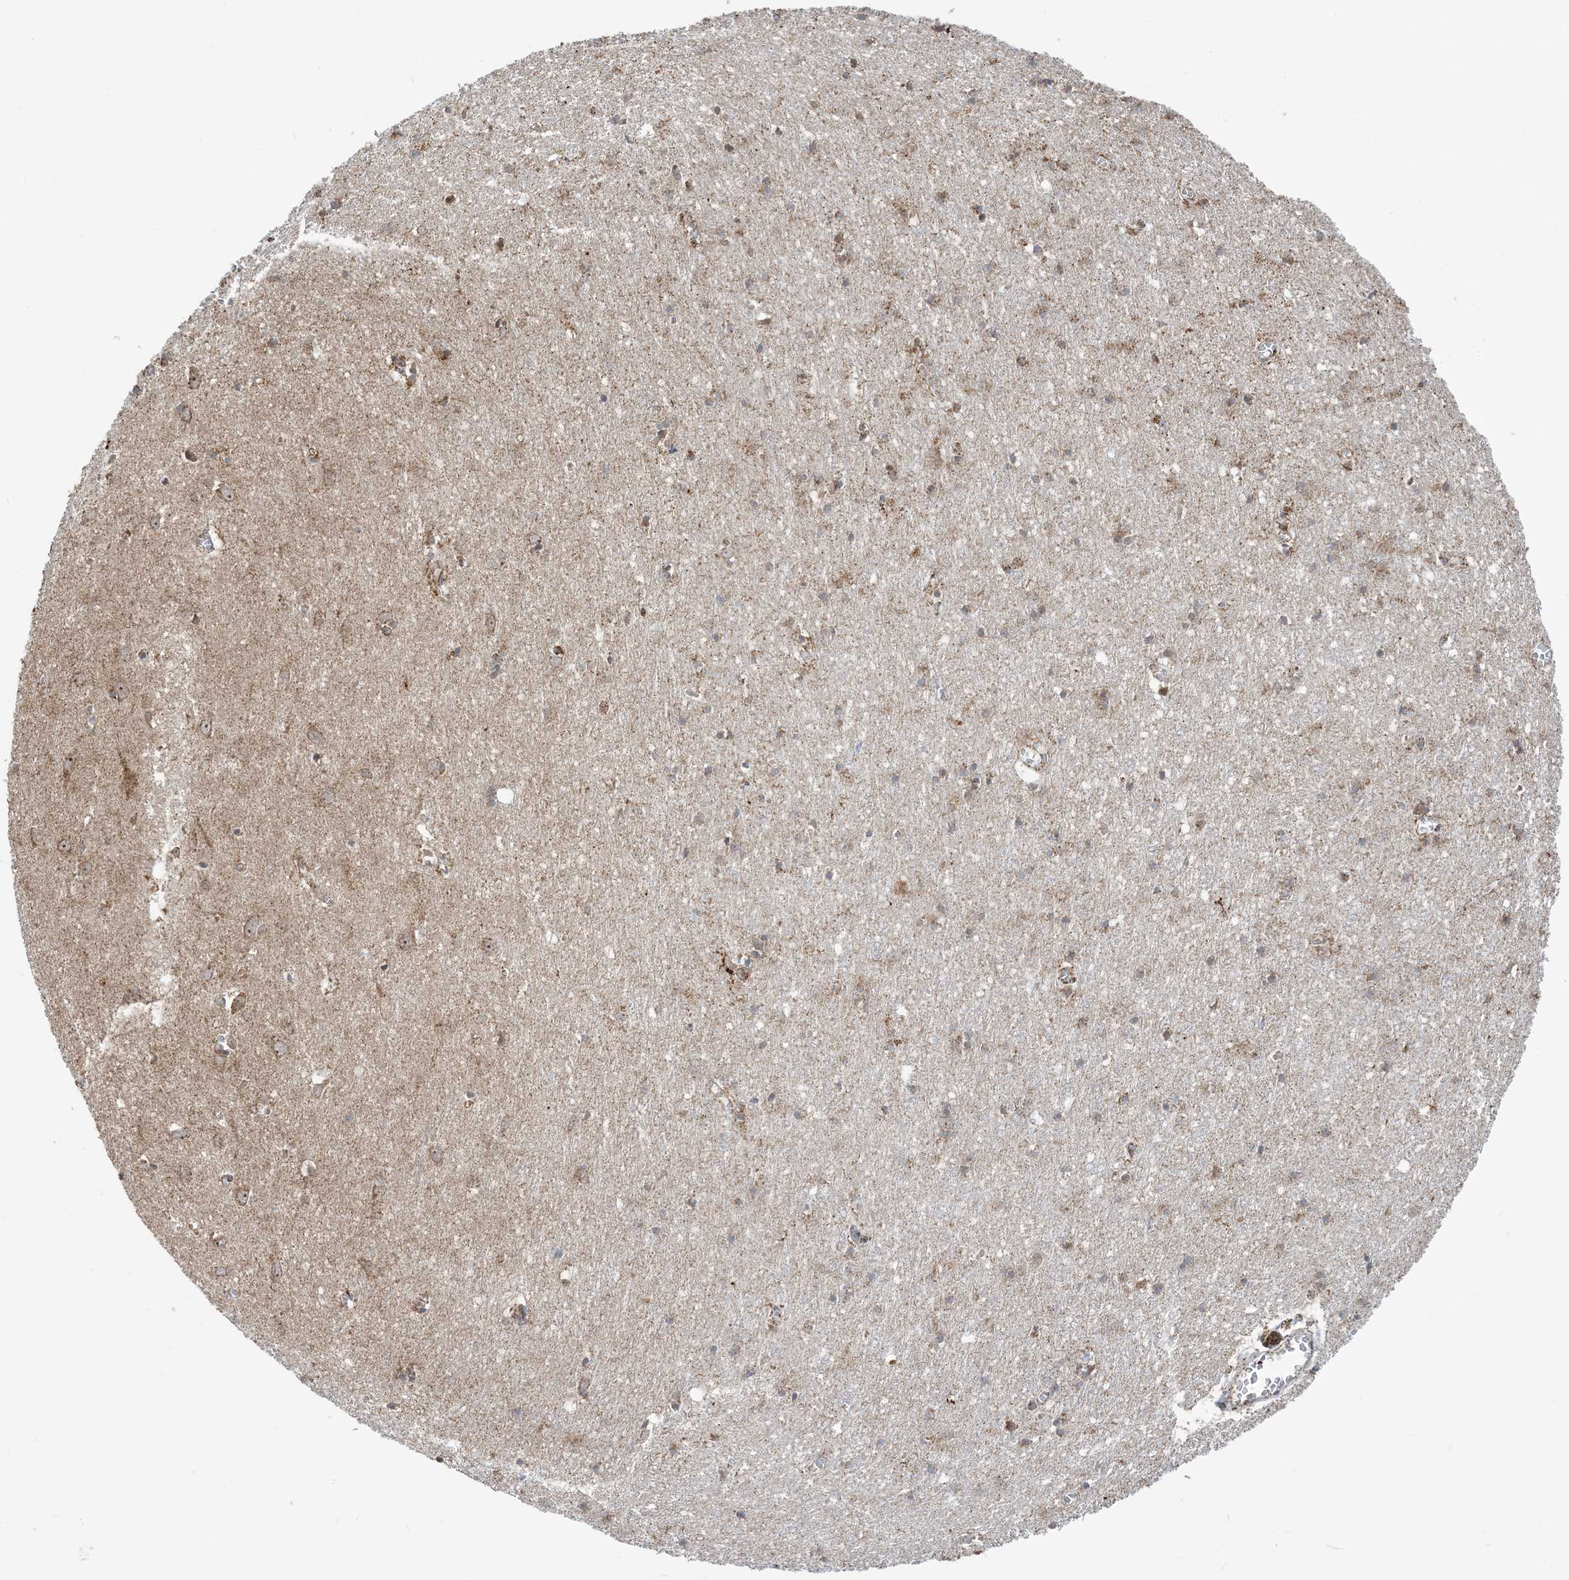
{"staining": {"intensity": "weak", "quantity": ">75%", "location": "cytoplasmic/membranous"}, "tissue": "cerebral cortex", "cell_type": "Endothelial cells", "image_type": "normal", "snomed": [{"axis": "morphology", "description": "Normal tissue, NOS"}, {"axis": "topography", "description": "Cerebral cortex"}], "caption": "A brown stain labels weak cytoplasmic/membranous positivity of a protein in endothelial cells of benign cerebral cortex.", "gene": "MAPKBP1", "patient": {"sex": "female", "age": 64}}